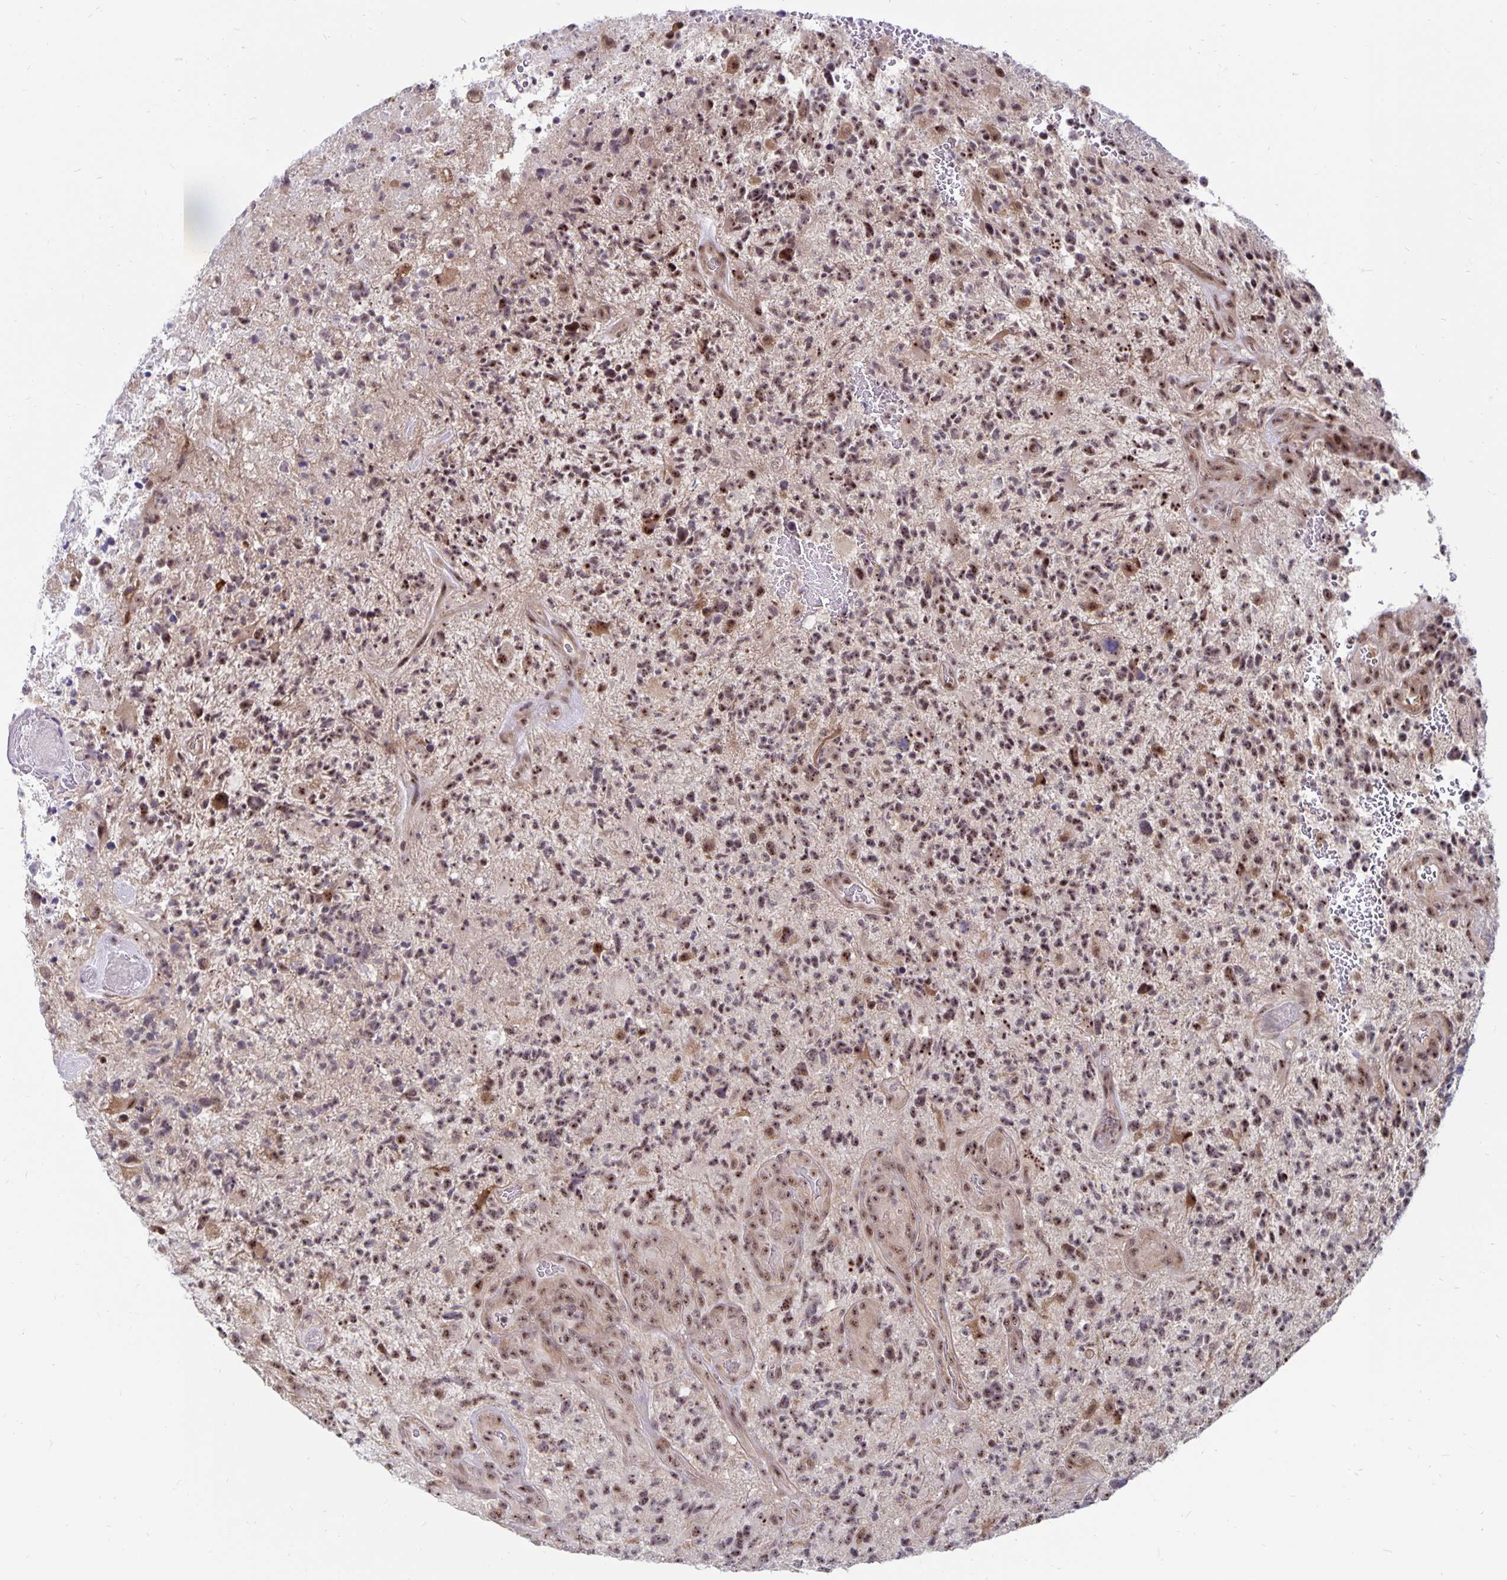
{"staining": {"intensity": "moderate", "quantity": ">75%", "location": "nuclear"}, "tissue": "glioma", "cell_type": "Tumor cells", "image_type": "cancer", "snomed": [{"axis": "morphology", "description": "Glioma, malignant, High grade"}, {"axis": "topography", "description": "Brain"}], "caption": "Human malignant glioma (high-grade) stained with a brown dye reveals moderate nuclear positive expression in about >75% of tumor cells.", "gene": "EXOC6B", "patient": {"sex": "female", "age": 71}}